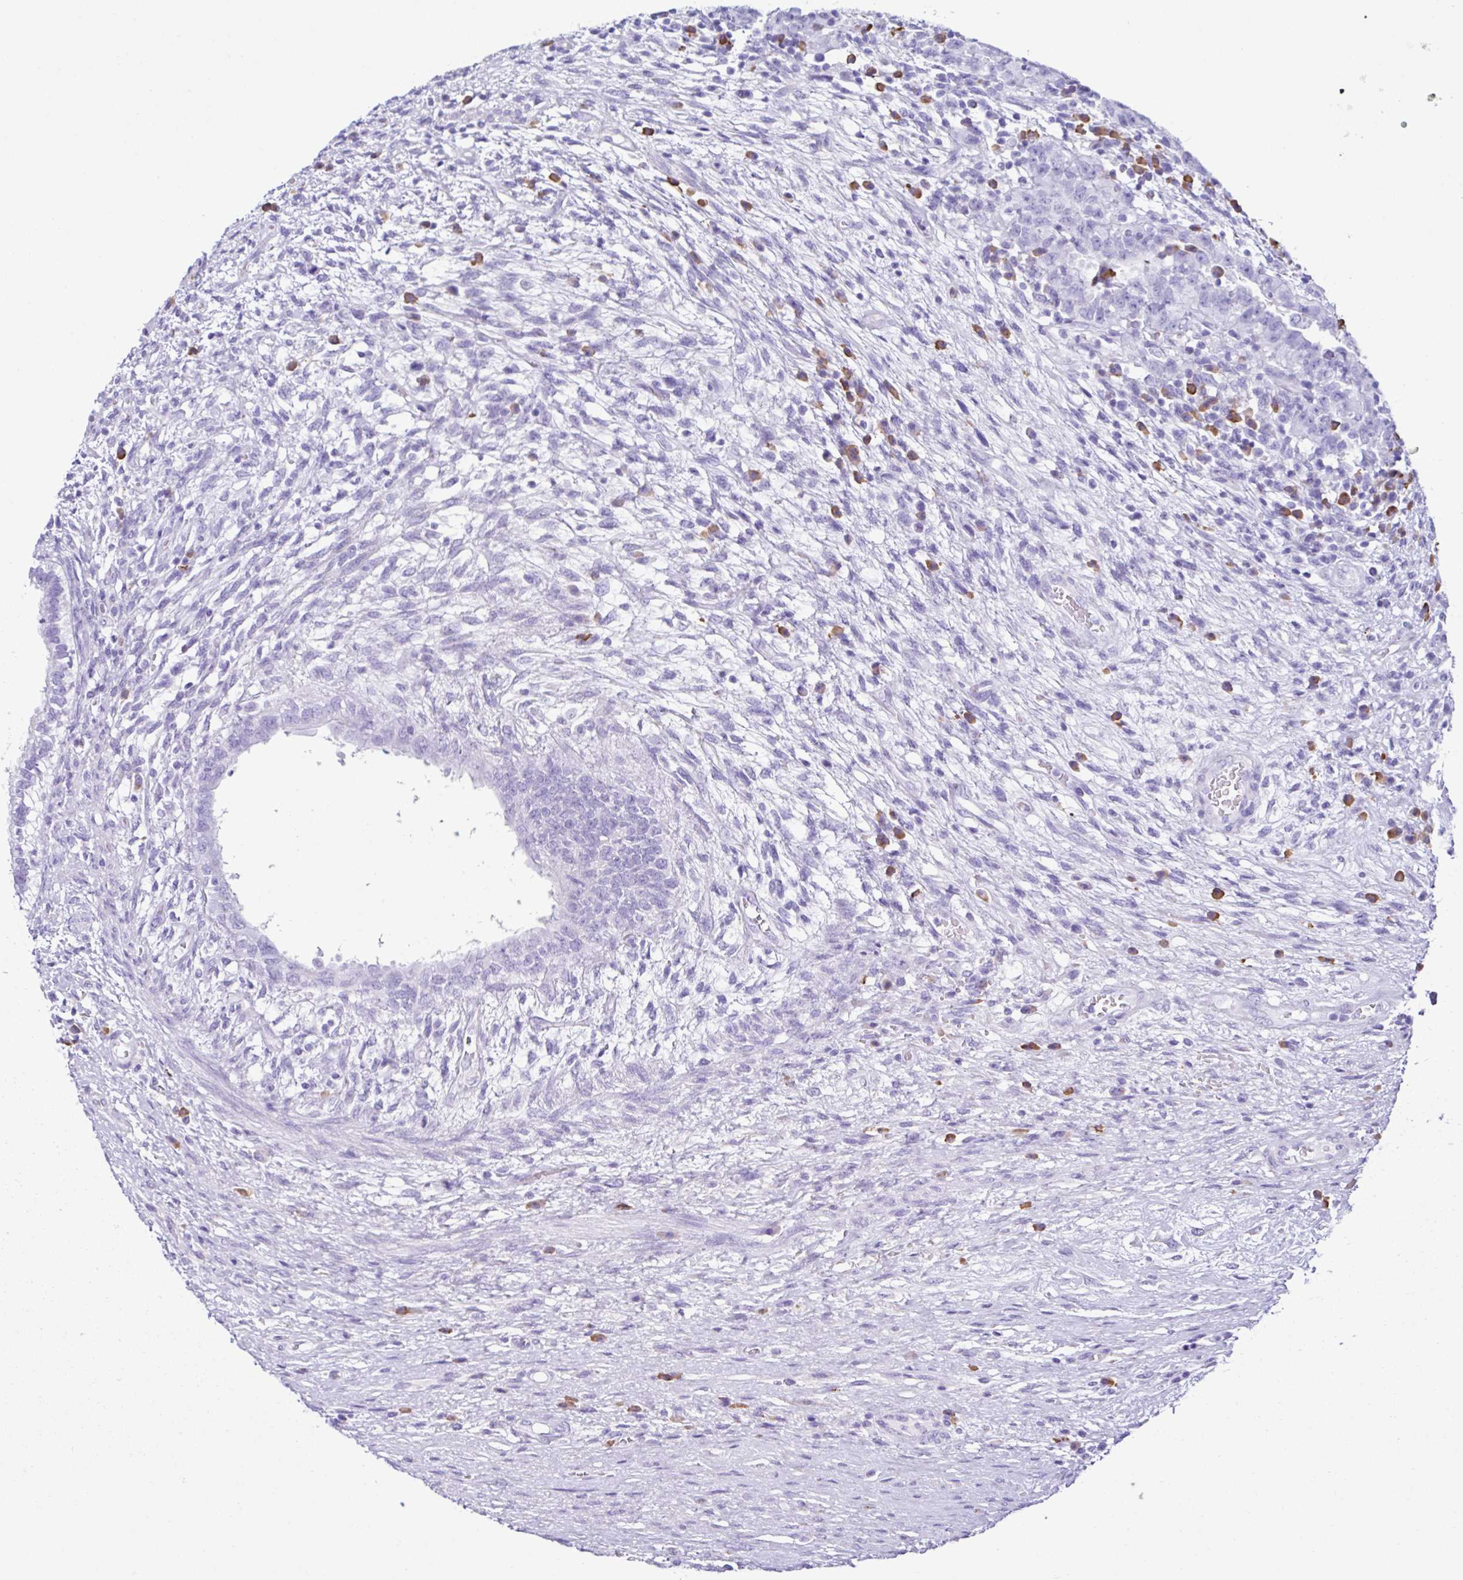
{"staining": {"intensity": "negative", "quantity": "none", "location": "none"}, "tissue": "testis cancer", "cell_type": "Tumor cells", "image_type": "cancer", "snomed": [{"axis": "morphology", "description": "Carcinoma, Embryonal, NOS"}, {"axis": "topography", "description": "Testis"}], "caption": "IHC histopathology image of testis cancer stained for a protein (brown), which demonstrates no expression in tumor cells. The staining was performed using DAB (3,3'-diaminobenzidine) to visualize the protein expression in brown, while the nuclei were stained in blue with hematoxylin (Magnification: 20x).", "gene": "PIGF", "patient": {"sex": "male", "age": 26}}